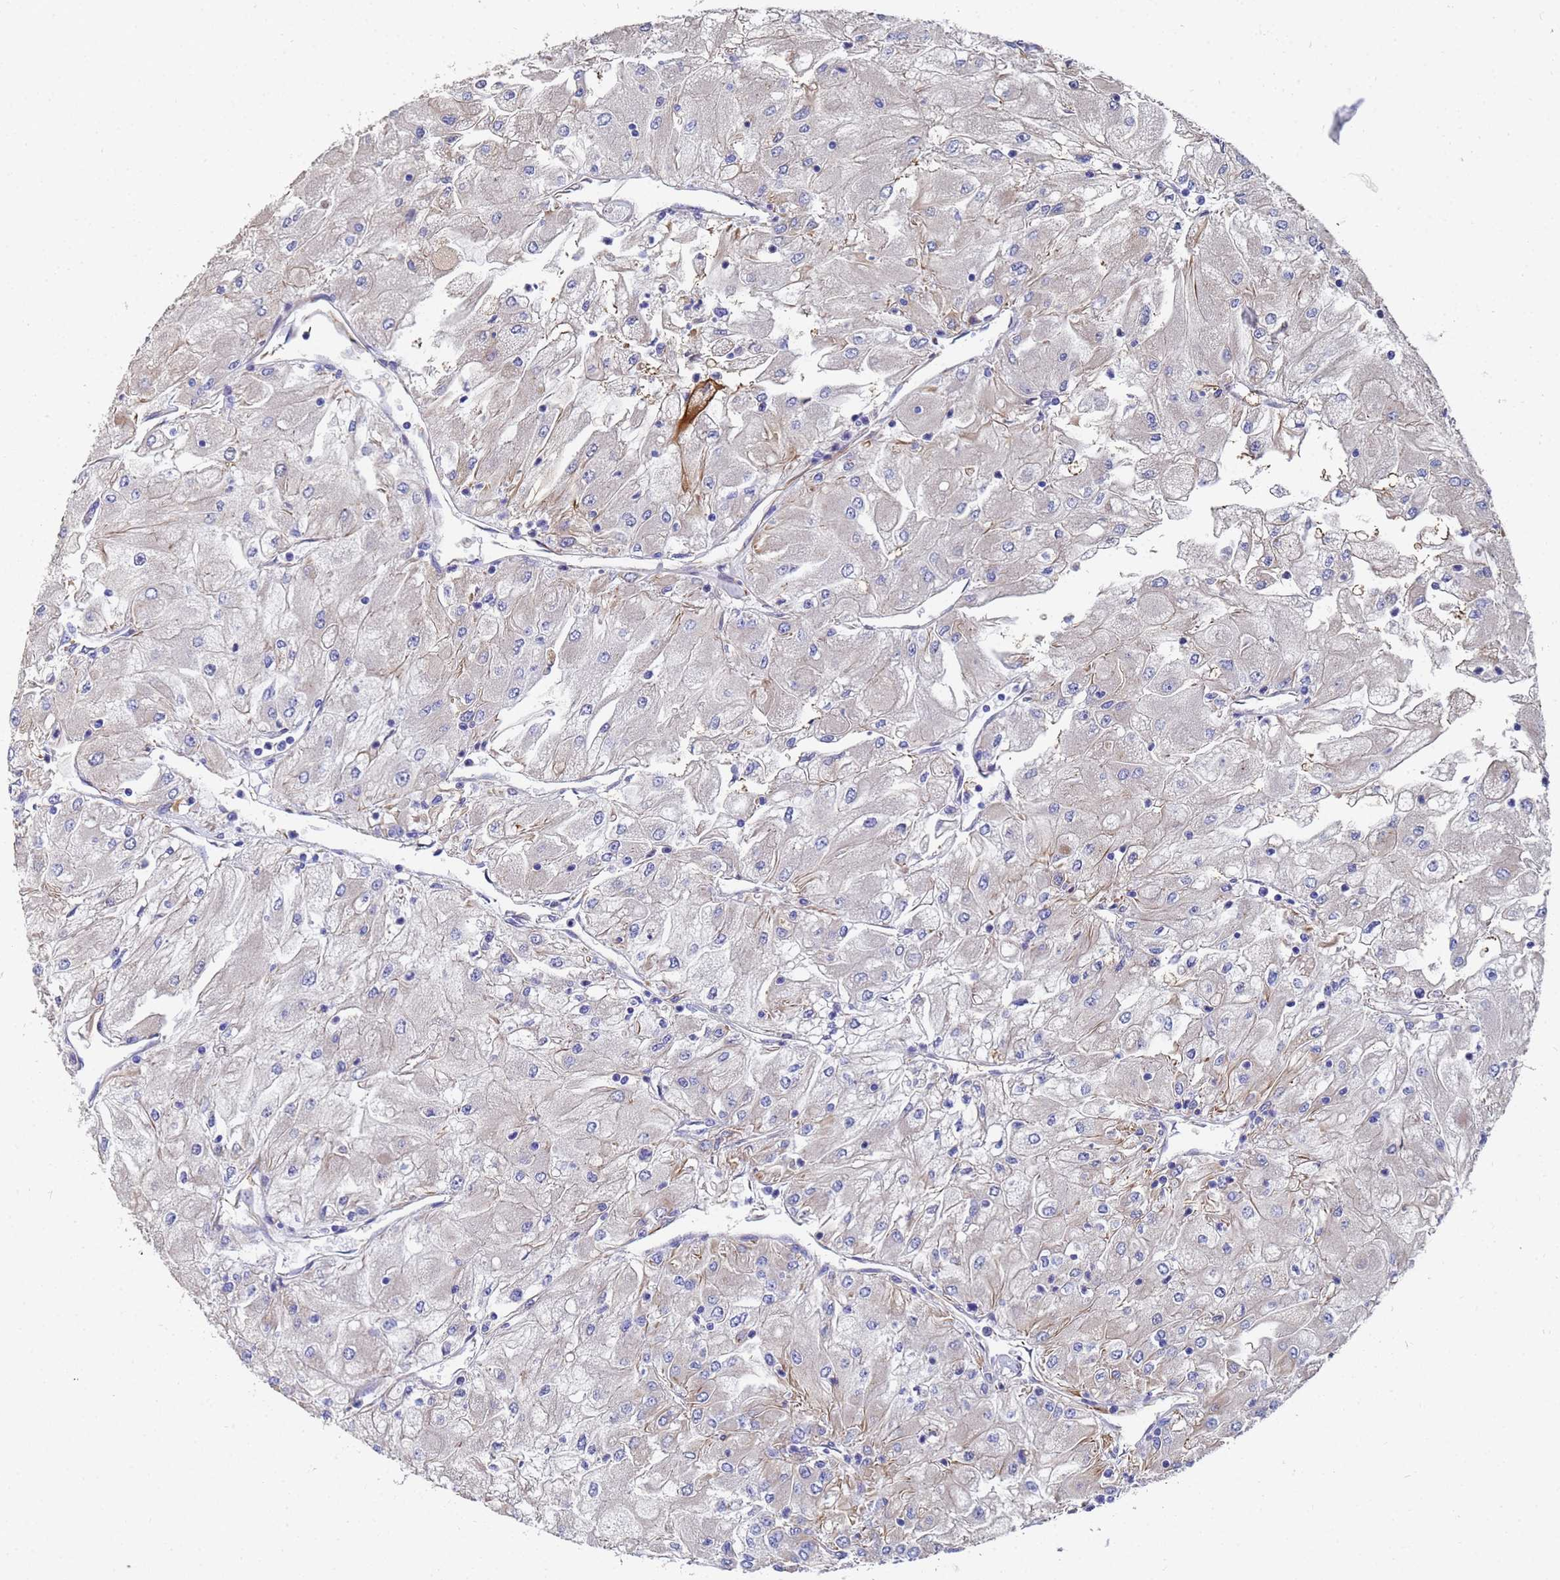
{"staining": {"intensity": "negative", "quantity": "none", "location": "none"}, "tissue": "renal cancer", "cell_type": "Tumor cells", "image_type": "cancer", "snomed": [{"axis": "morphology", "description": "Adenocarcinoma, NOS"}, {"axis": "topography", "description": "Kidney"}], "caption": "This image is of adenocarcinoma (renal) stained with IHC to label a protein in brown with the nuclei are counter-stained blue. There is no staining in tumor cells.", "gene": "SYT13", "patient": {"sex": "male", "age": 80}}